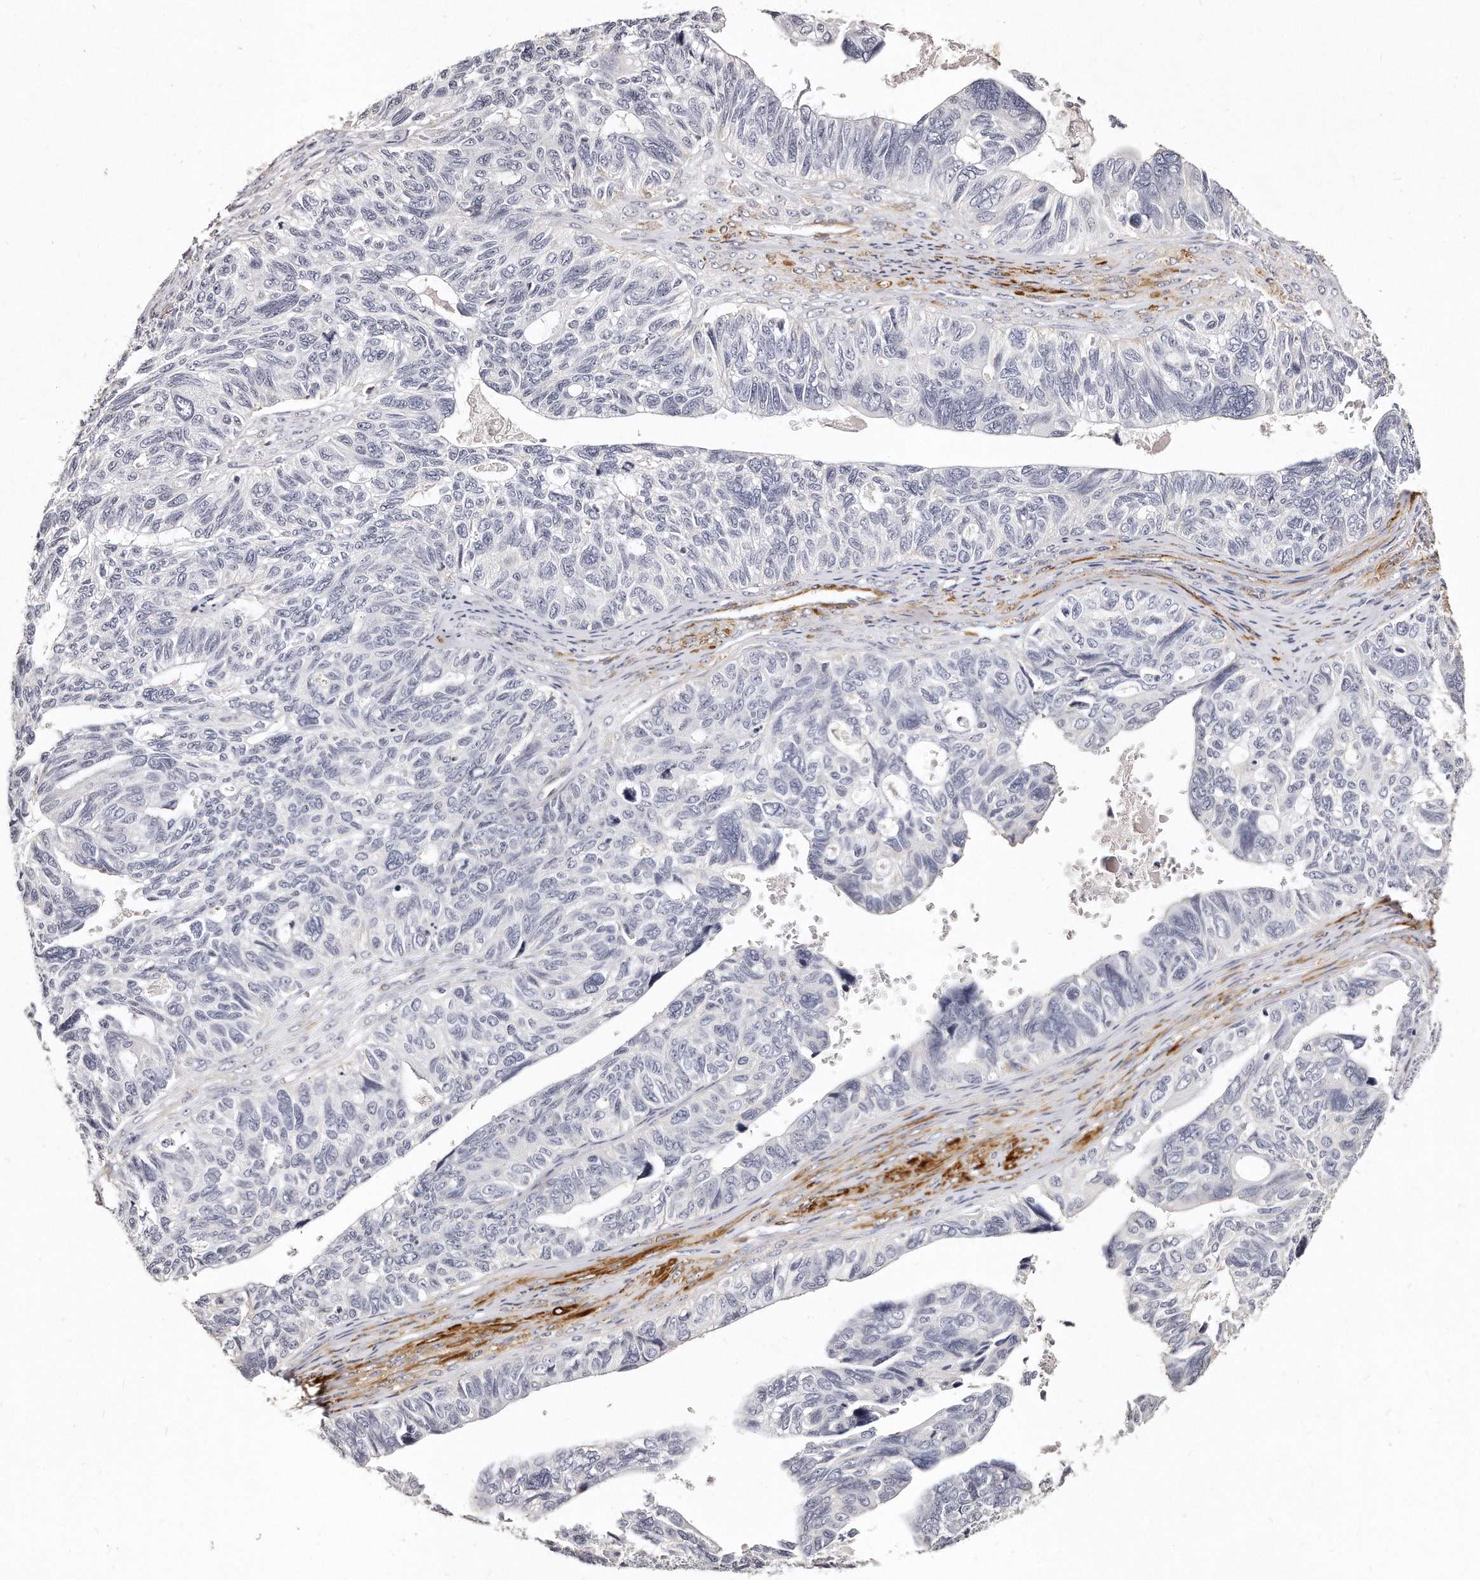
{"staining": {"intensity": "negative", "quantity": "none", "location": "none"}, "tissue": "ovarian cancer", "cell_type": "Tumor cells", "image_type": "cancer", "snomed": [{"axis": "morphology", "description": "Cystadenocarcinoma, serous, NOS"}, {"axis": "topography", "description": "Ovary"}], "caption": "The photomicrograph reveals no significant expression in tumor cells of ovarian serous cystadenocarcinoma. (Stains: DAB (3,3'-diaminobenzidine) immunohistochemistry with hematoxylin counter stain, Microscopy: brightfield microscopy at high magnification).", "gene": "LMOD1", "patient": {"sex": "female", "age": 79}}